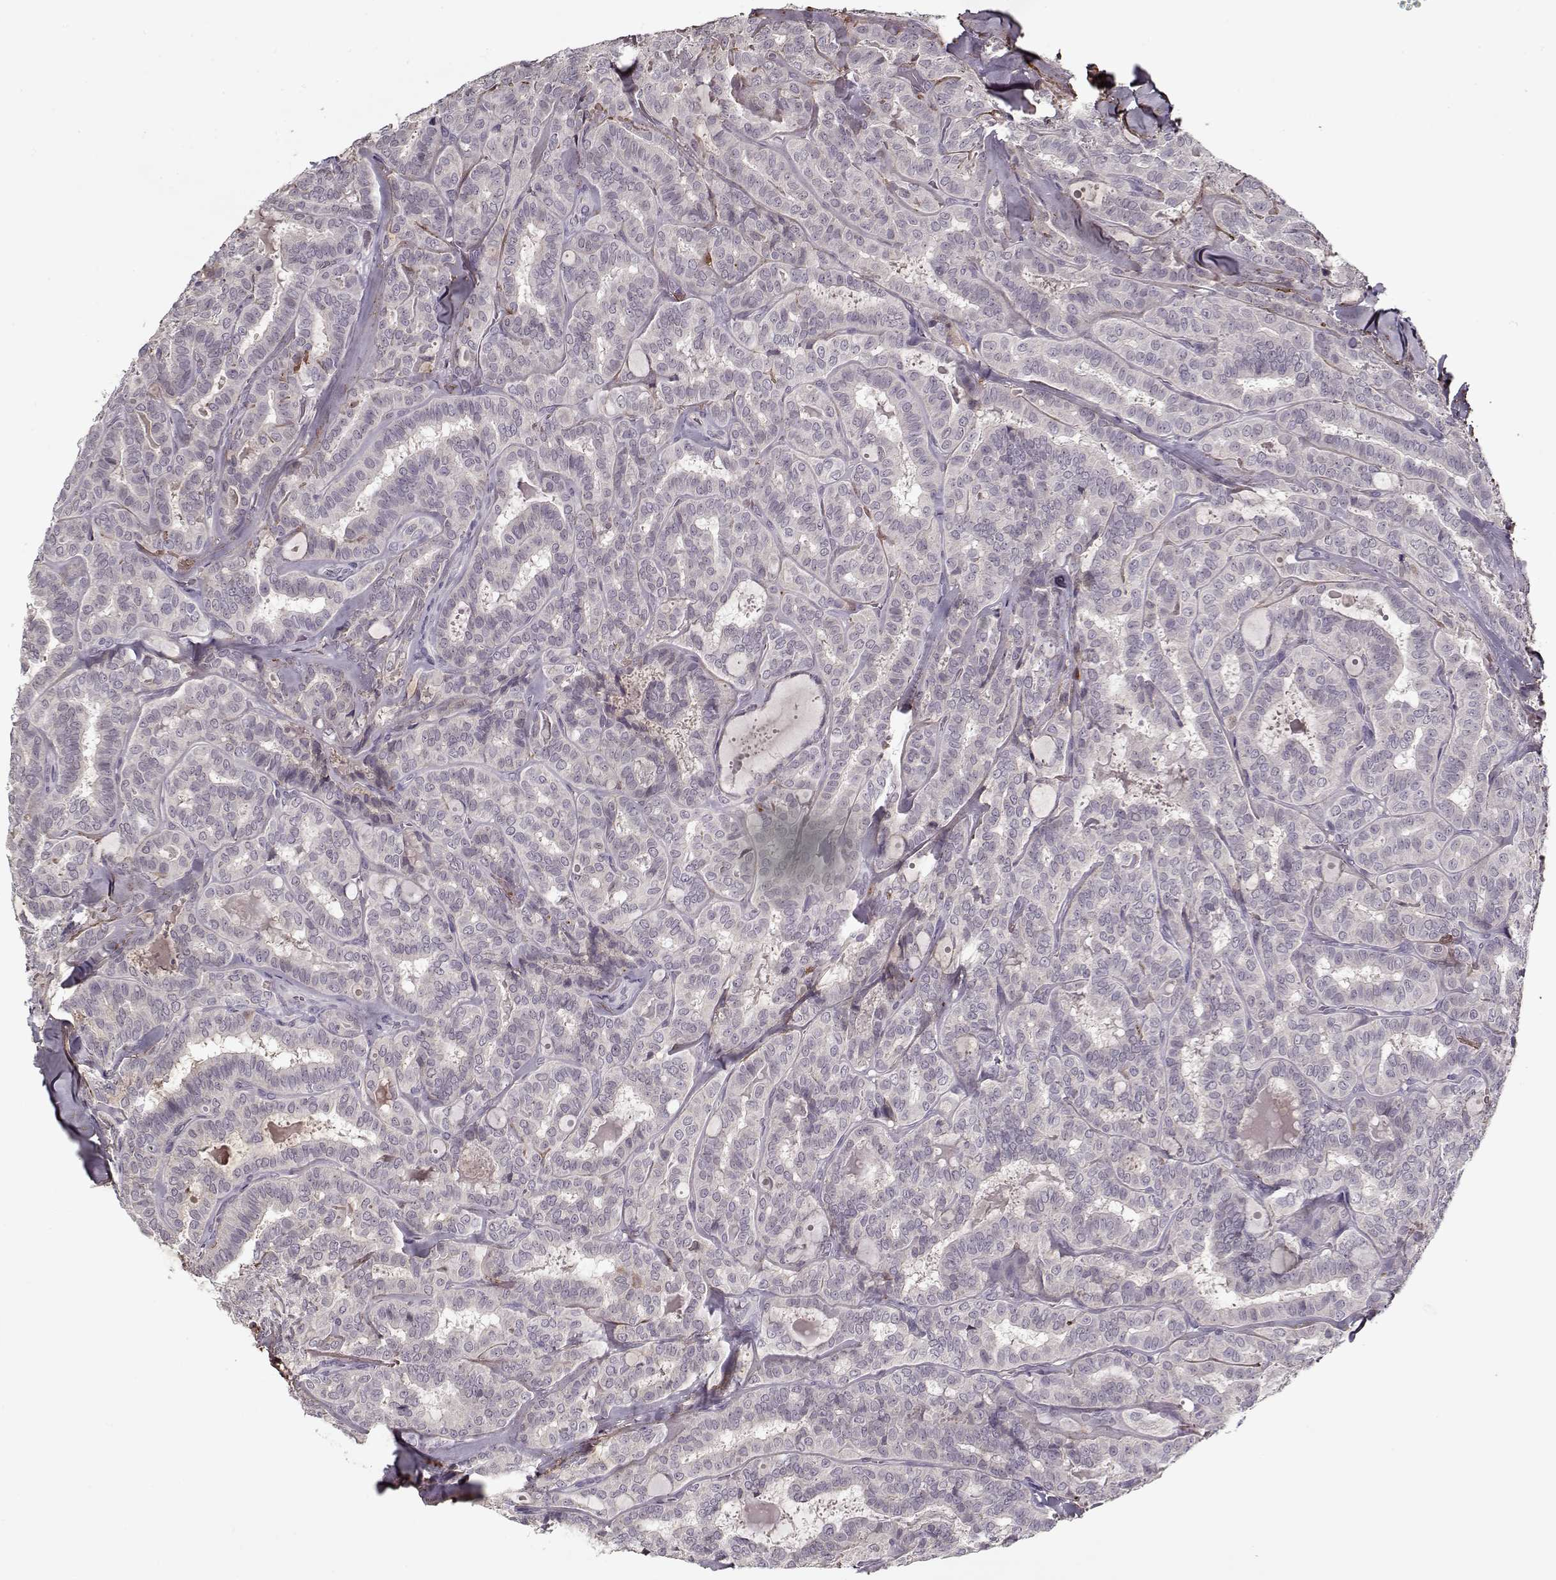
{"staining": {"intensity": "negative", "quantity": "none", "location": "none"}, "tissue": "thyroid cancer", "cell_type": "Tumor cells", "image_type": "cancer", "snomed": [{"axis": "morphology", "description": "Papillary adenocarcinoma, NOS"}, {"axis": "topography", "description": "Thyroid gland"}], "caption": "There is no significant staining in tumor cells of thyroid cancer. (DAB immunohistochemistry (IHC), high magnification).", "gene": "AFM", "patient": {"sex": "female", "age": 39}}